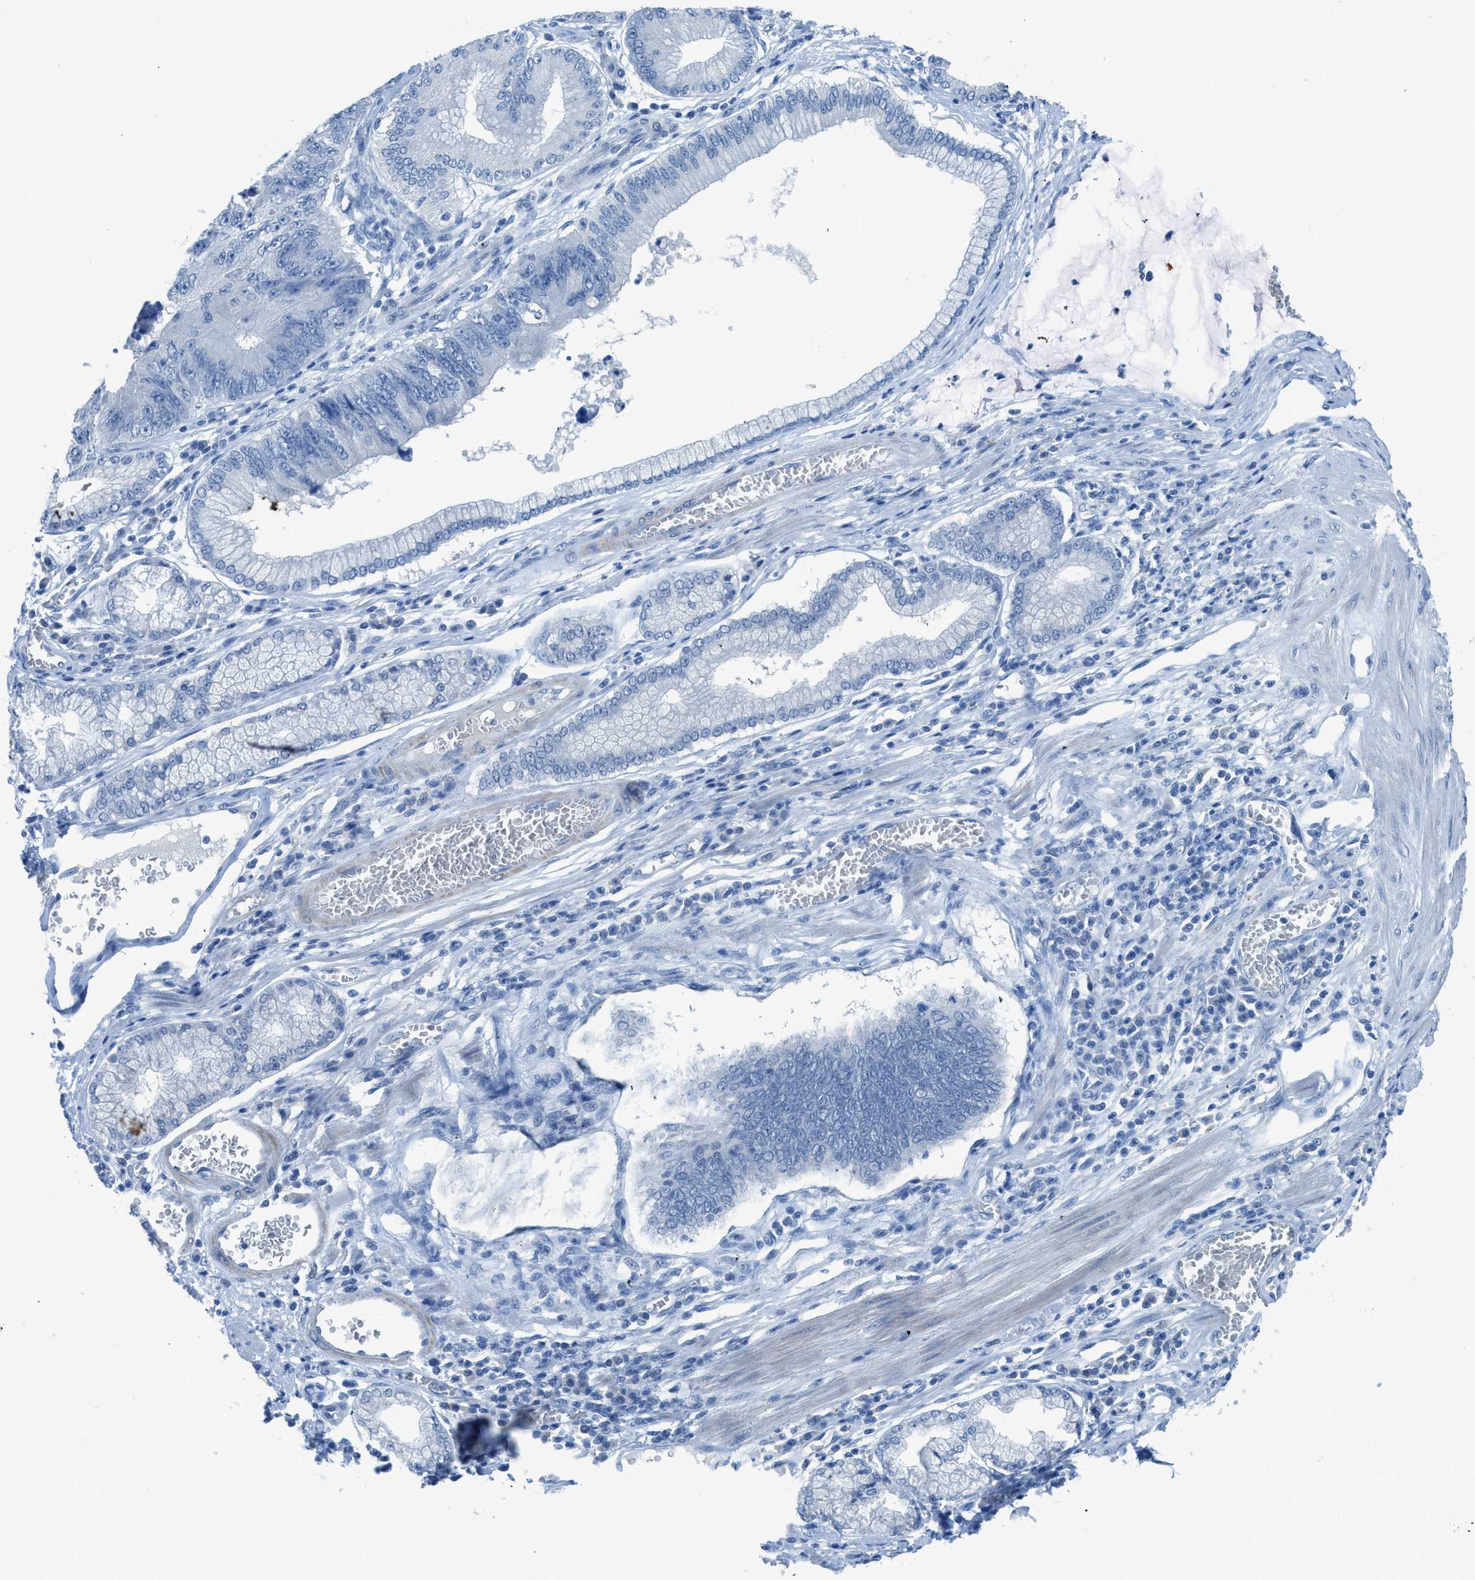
{"staining": {"intensity": "negative", "quantity": "none", "location": "none"}, "tissue": "stomach cancer", "cell_type": "Tumor cells", "image_type": "cancer", "snomed": [{"axis": "morphology", "description": "Adenocarcinoma, NOS"}, {"axis": "topography", "description": "Stomach"}], "caption": "Tumor cells show no significant protein positivity in stomach cancer.", "gene": "ACAN", "patient": {"sex": "male", "age": 59}}